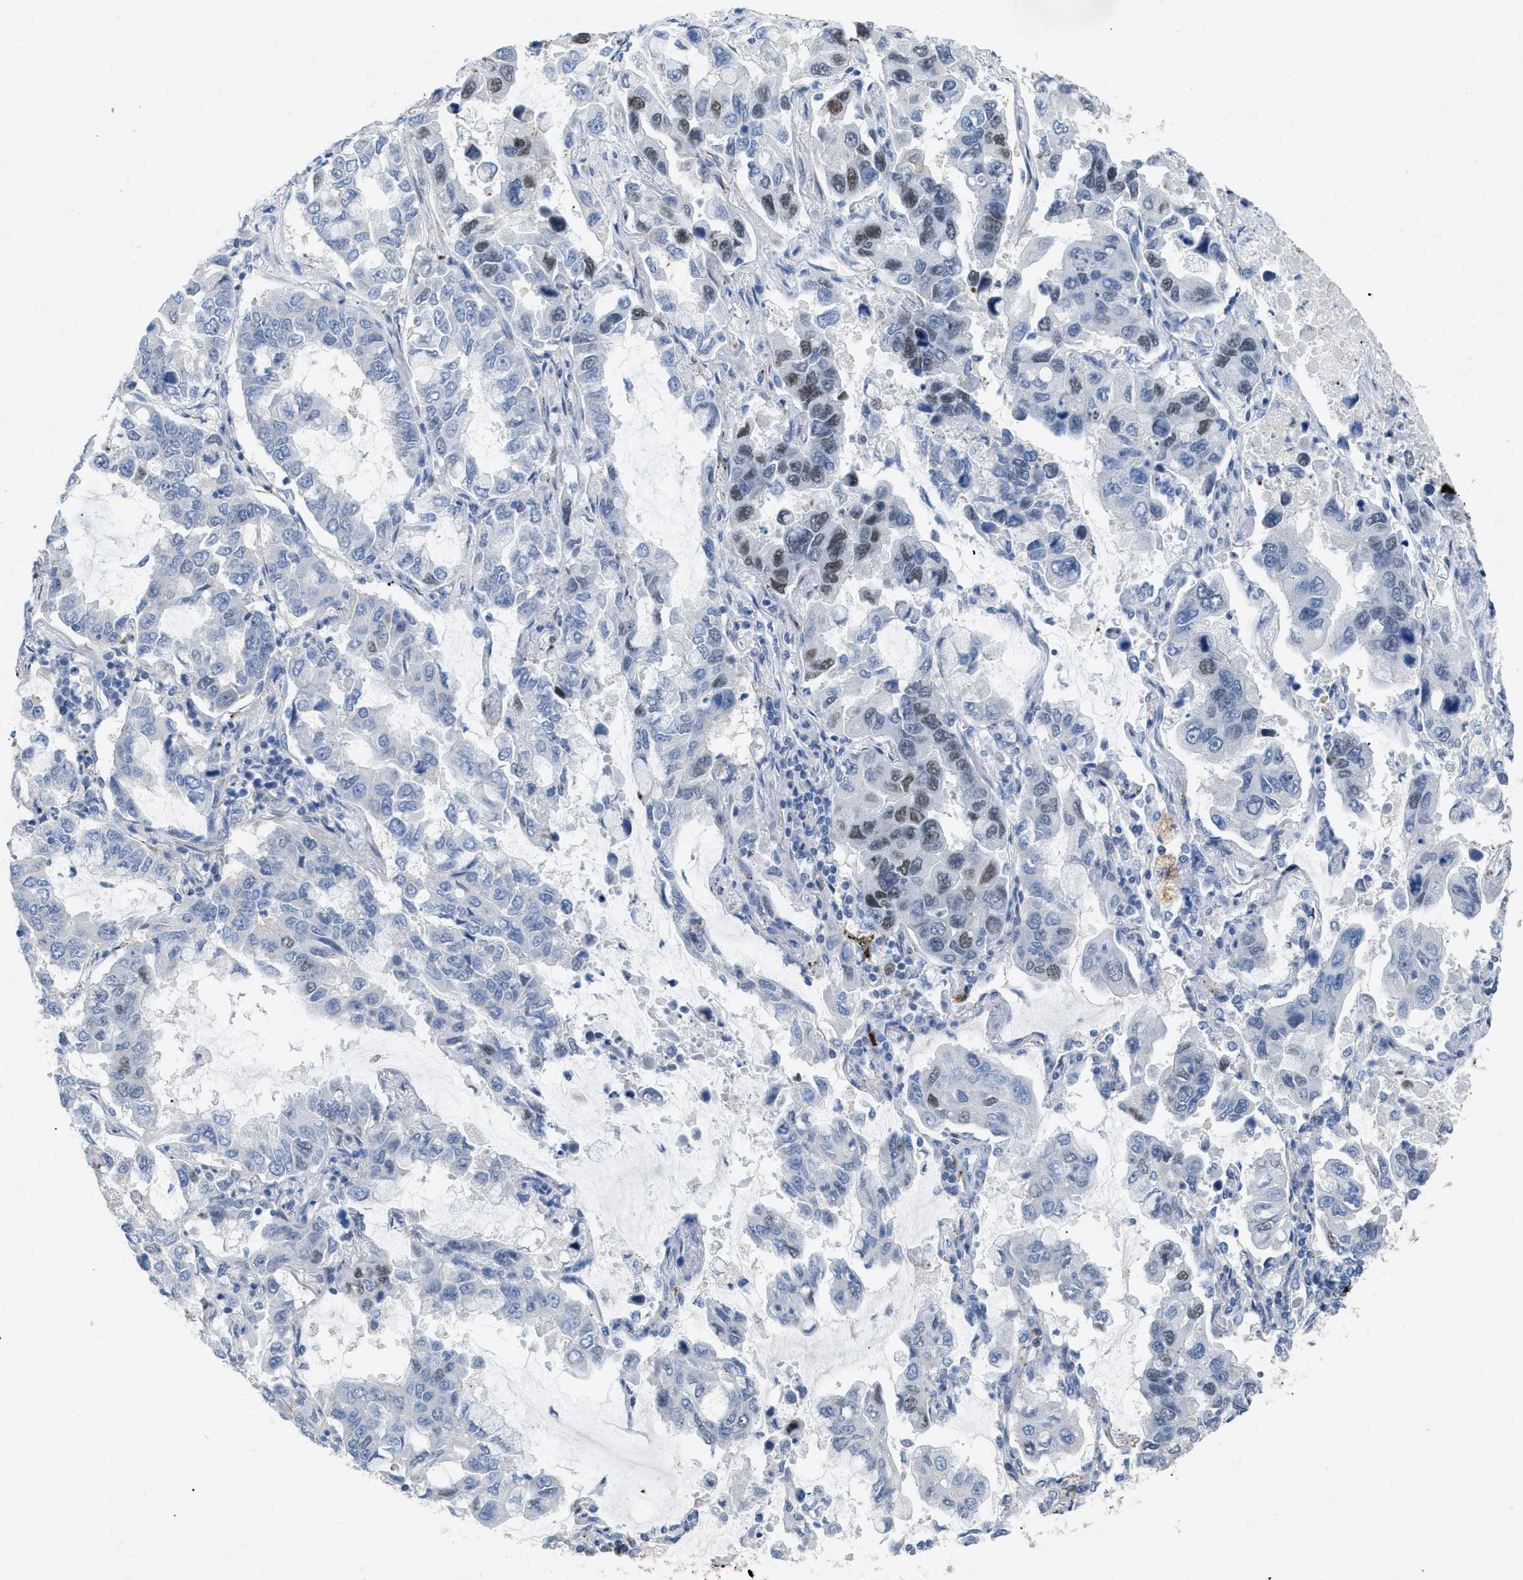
{"staining": {"intensity": "moderate", "quantity": "<25%", "location": "nuclear"}, "tissue": "lung cancer", "cell_type": "Tumor cells", "image_type": "cancer", "snomed": [{"axis": "morphology", "description": "Adenocarcinoma, NOS"}, {"axis": "topography", "description": "Lung"}], "caption": "Tumor cells exhibit low levels of moderate nuclear expression in approximately <25% of cells in human lung cancer (adenocarcinoma).", "gene": "TASOR", "patient": {"sex": "male", "age": 64}}